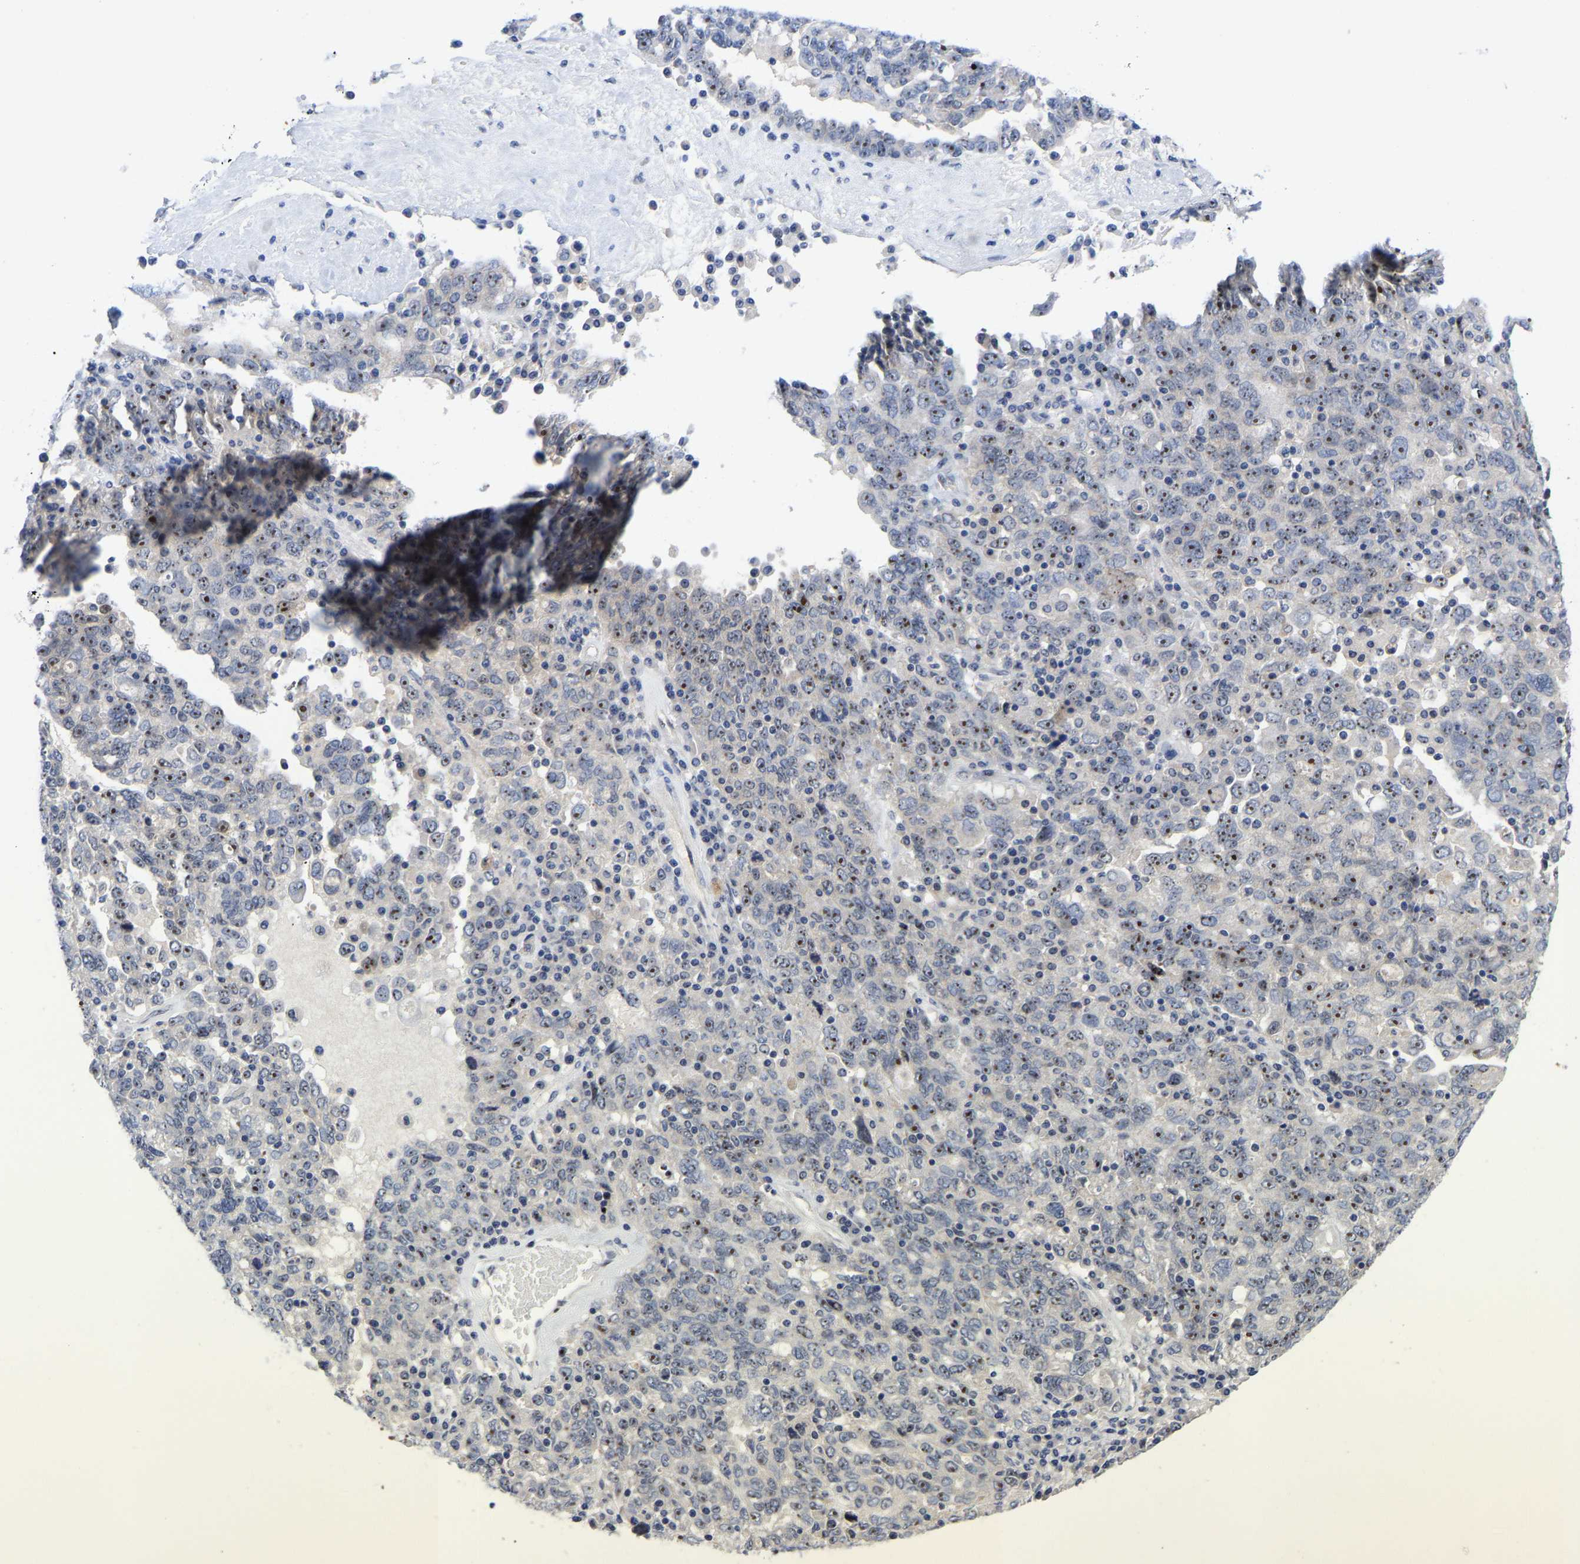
{"staining": {"intensity": "moderate", "quantity": ">75%", "location": "nuclear"}, "tissue": "ovarian cancer", "cell_type": "Tumor cells", "image_type": "cancer", "snomed": [{"axis": "morphology", "description": "Carcinoma, endometroid"}, {"axis": "topography", "description": "Ovary"}], "caption": "Human endometroid carcinoma (ovarian) stained with a protein marker demonstrates moderate staining in tumor cells.", "gene": "NLE1", "patient": {"sex": "female", "age": 62}}